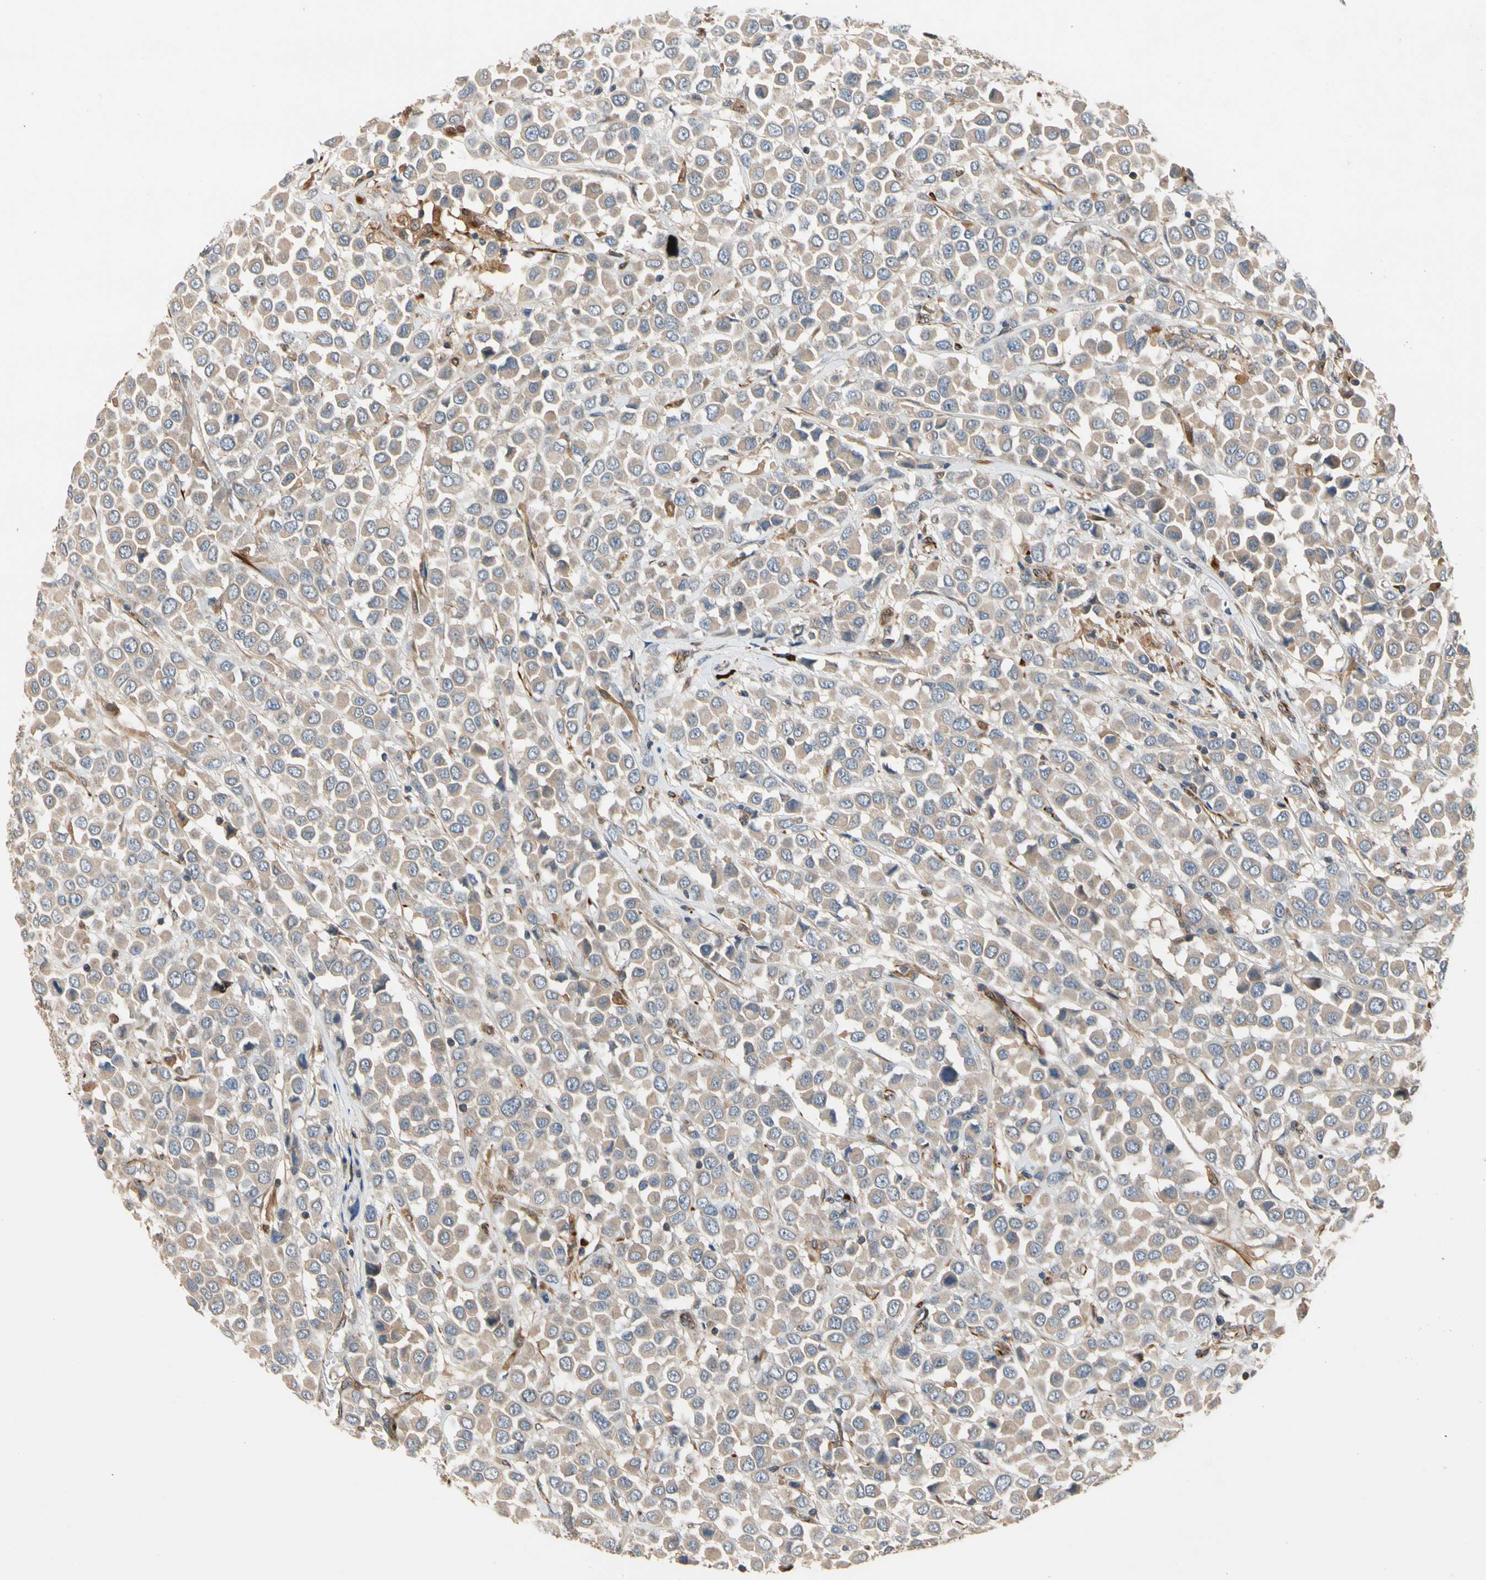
{"staining": {"intensity": "weak", "quantity": ">75%", "location": "cytoplasmic/membranous"}, "tissue": "breast cancer", "cell_type": "Tumor cells", "image_type": "cancer", "snomed": [{"axis": "morphology", "description": "Duct carcinoma"}, {"axis": "topography", "description": "Breast"}], "caption": "Tumor cells show weak cytoplasmic/membranous expression in about >75% of cells in breast cancer (intraductal carcinoma).", "gene": "FGD6", "patient": {"sex": "female", "age": 61}}